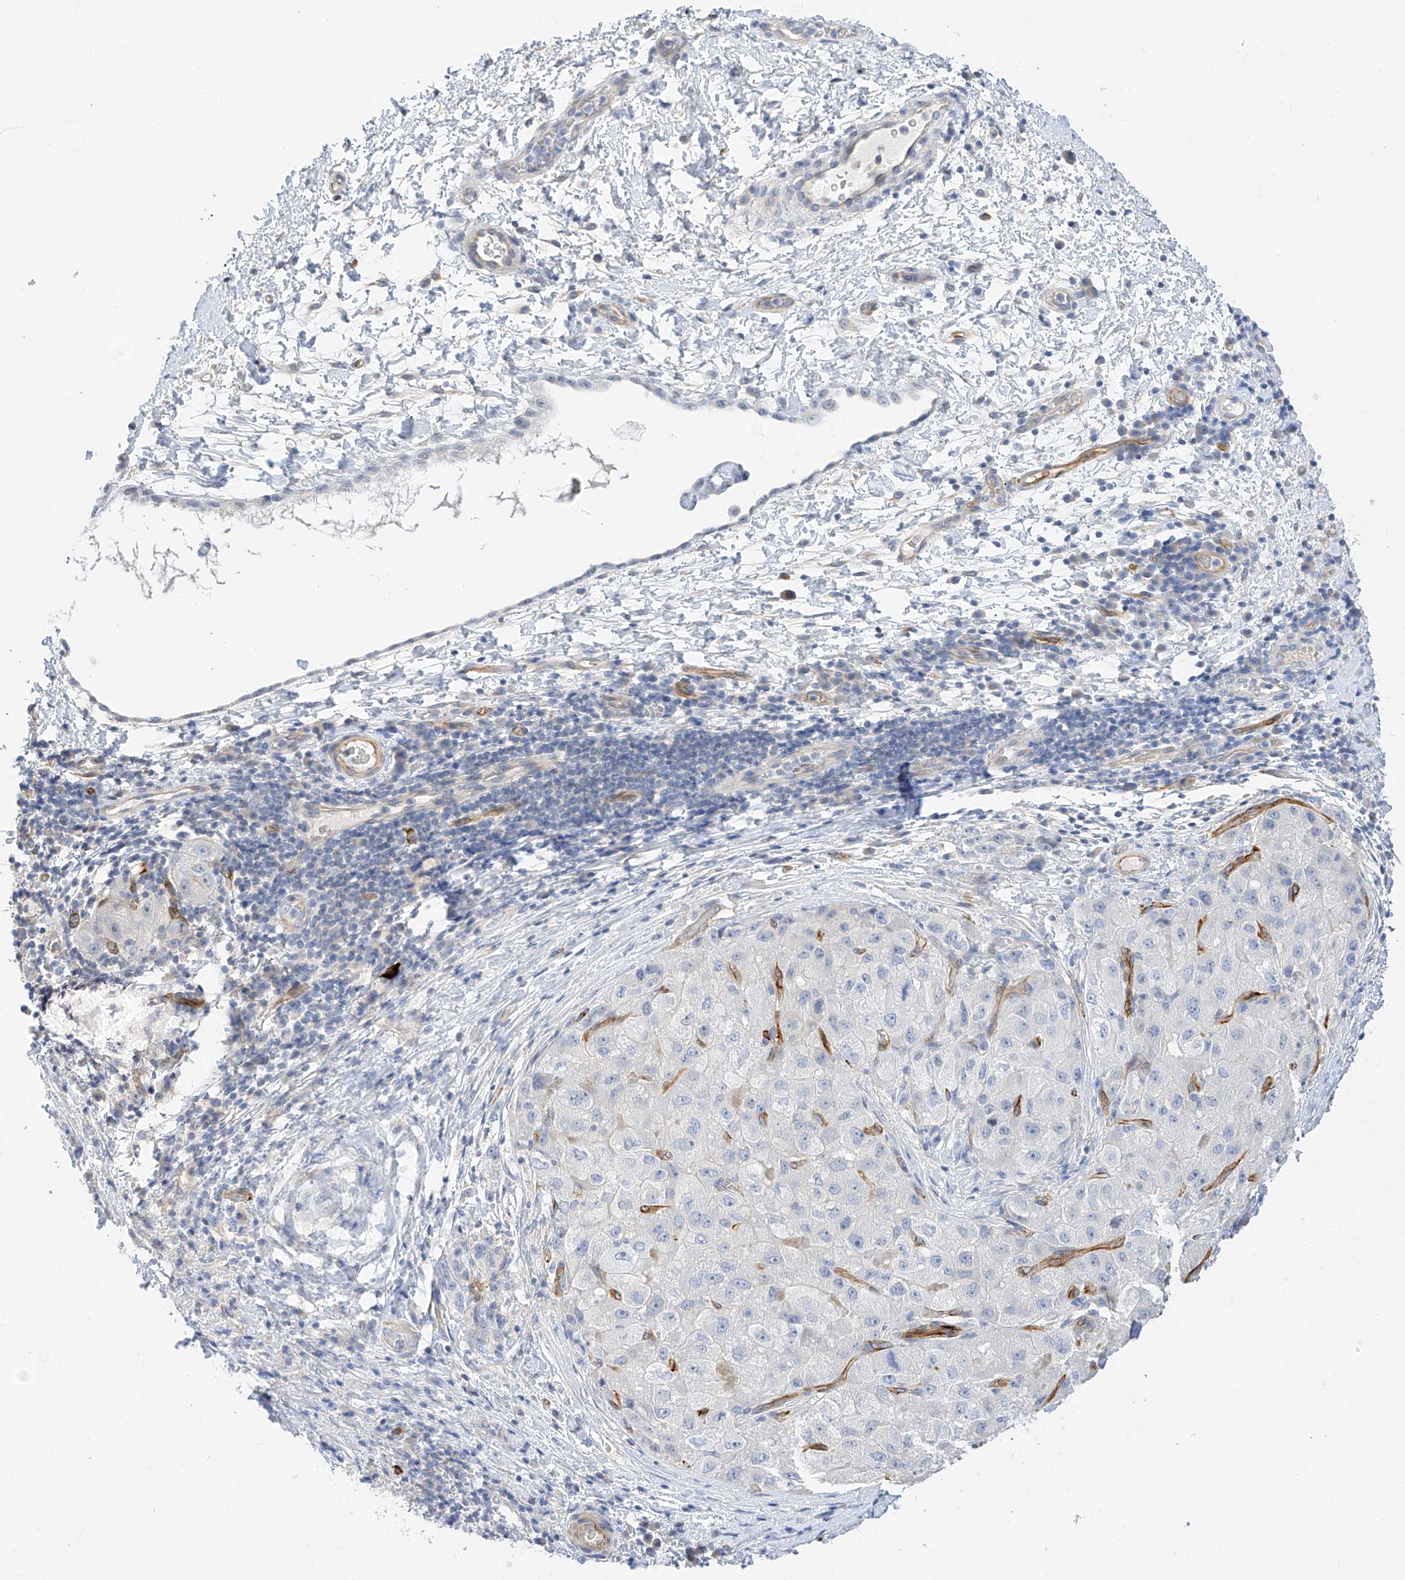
{"staining": {"intensity": "negative", "quantity": "none", "location": "none"}, "tissue": "liver cancer", "cell_type": "Tumor cells", "image_type": "cancer", "snomed": [{"axis": "morphology", "description": "Carcinoma, Hepatocellular, NOS"}, {"axis": "topography", "description": "Liver"}], "caption": "There is no significant expression in tumor cells of liver cancer (hepatocellular carcinoma).", "gene": "CDCP2", "patient": {"sex": "male", "age": 80}}